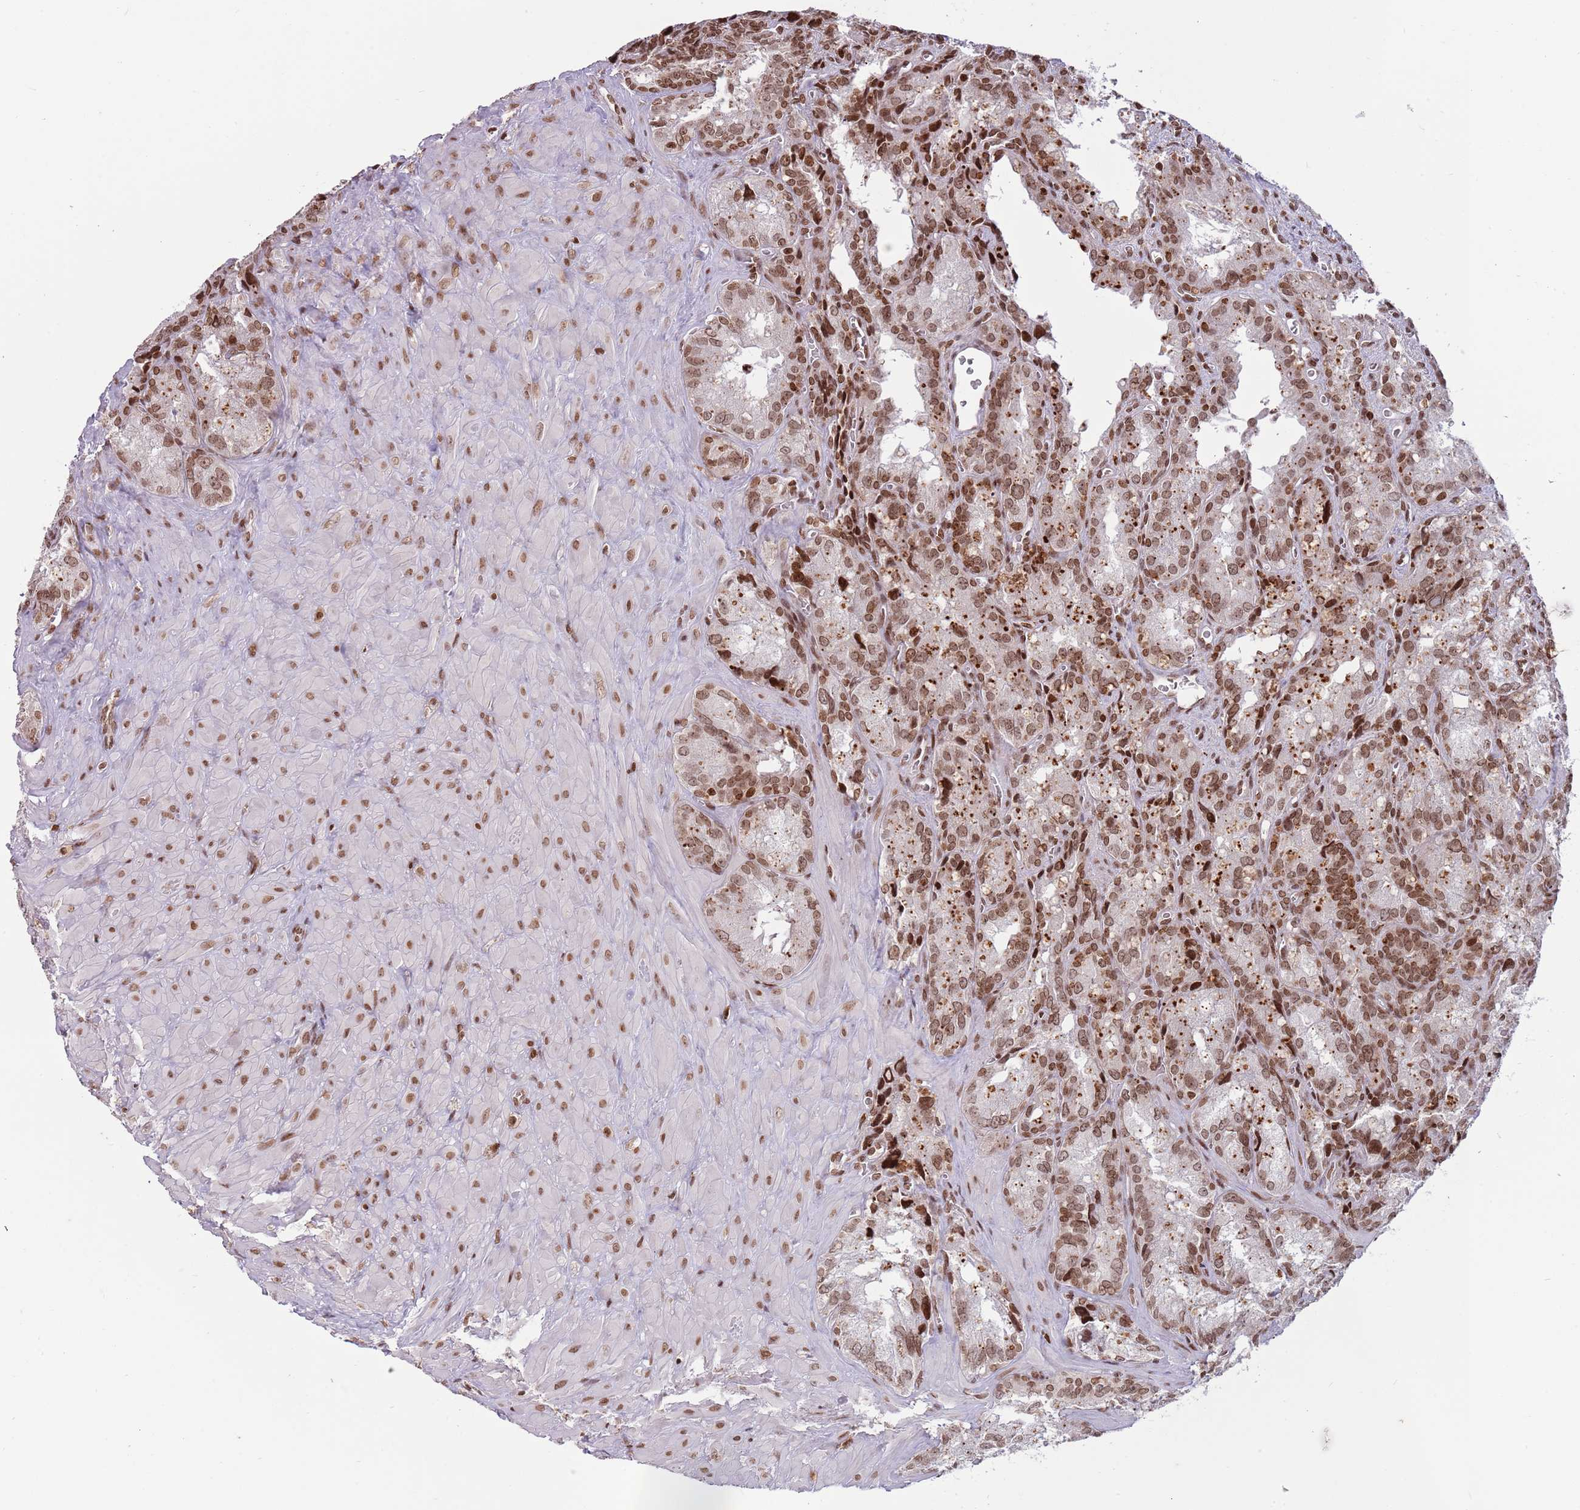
{"staining": {"intensity": "moderate", "quantity": ">75%", "location": "nuclear"}, "tissue": "seminal vesicle", "cell_type": "Glandular cells", "image_type": "normal", "snomed": [{"axis": "morphology", "description": "Normal tissue, NOS"}, {"axis": "topography", "description": "Seminal veicle"}], "caption": "Protein expression analysis of benign seminal vesicle shows moderate nuclear staining in approximately >75% of glandular cells.", "gene": "SH3RF3", "patient": {"sex": "male", "age": 62}}